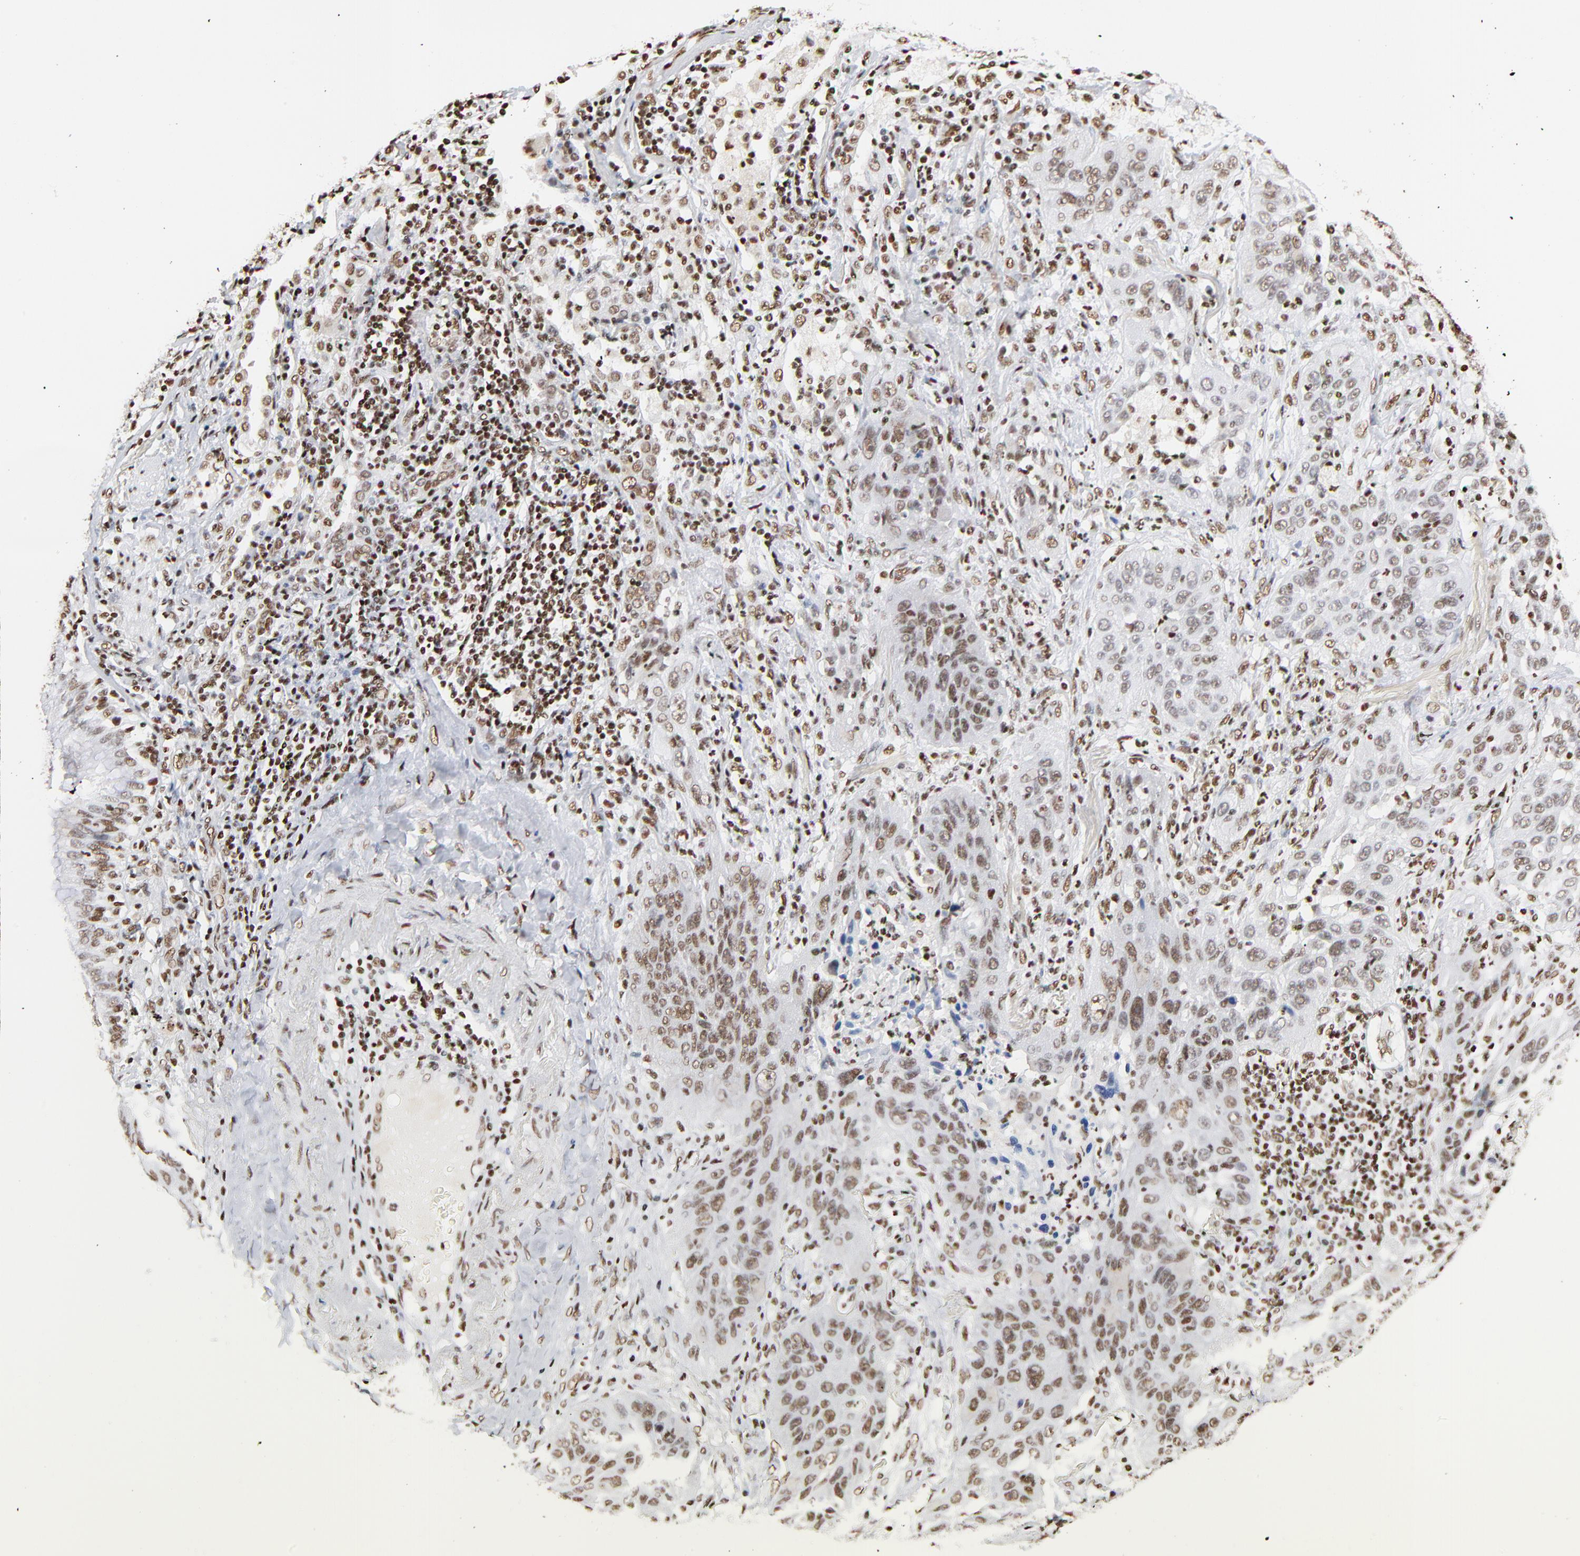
{"staining": {"intensity": "moderate", "quantity": ">75%", "location": "nuclear"}, "tissue": "lung cancer", "cell_type": "Tumor cells", "image_type": "cancer", "snomed": [{"axis": "morphology", "description": "Squamous cell carcinoma, NOS"}, {"axis": "topography", "description": "Lung"}], "caption": "Brown immunohistochemical staining in squamous cell carcinoma (lung) exhibits moderate nuclear positivity in about >75% of tumor cells. The staining is performed using DAB brown chromogen to label protein expression. The nuclei are counter-stained blue using hematoxylin.", "gene": "CREB1", "patient": {"sex": "female", "age": 67}}